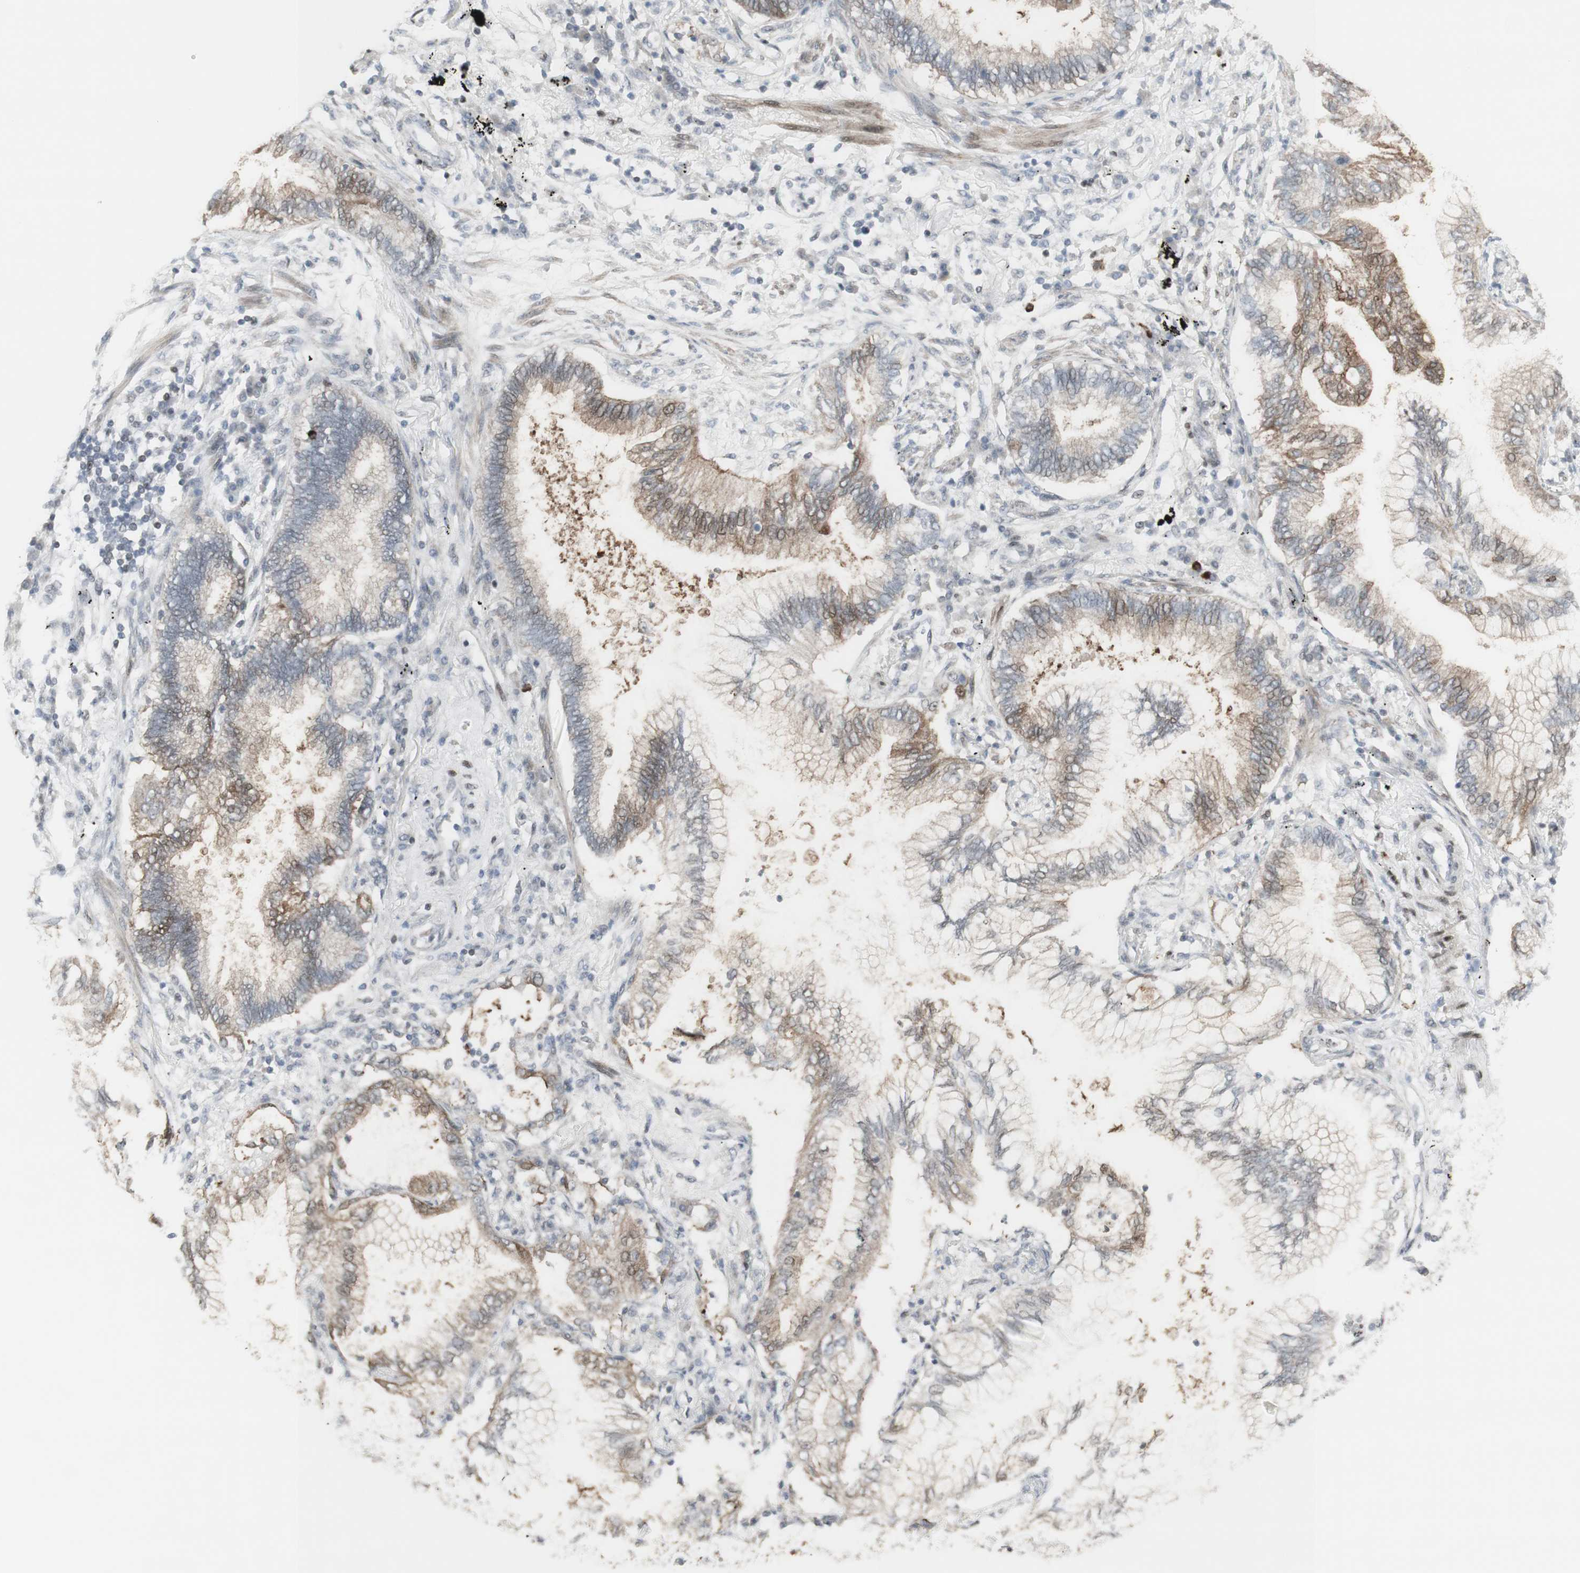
{"staining": {"intensity": "moderate", "quantity": ">75%", "location": "cytoplasmic/membranous"}, "tissue": "lung cancer", "cell_type": "Tumor cells", "image_type": "cancer", "snomed": [{"axis": "morphology", "description": "Normal tissue, NOS"}, {"axis": "morphology", "description": "Adenocarcinoma, NOS"}, {"axis": "topography", "description": "Bronchus"}, {"axis": "topography", "description": "Lung"}], "caption": "This is an image of IHC staining of adenocarcinoma (lung), which shows moderate expression in the cytoplasmic/membranous of tumor cells.", "gene": "C1orf116", "patient": {"sex": "female", "age": 70}}